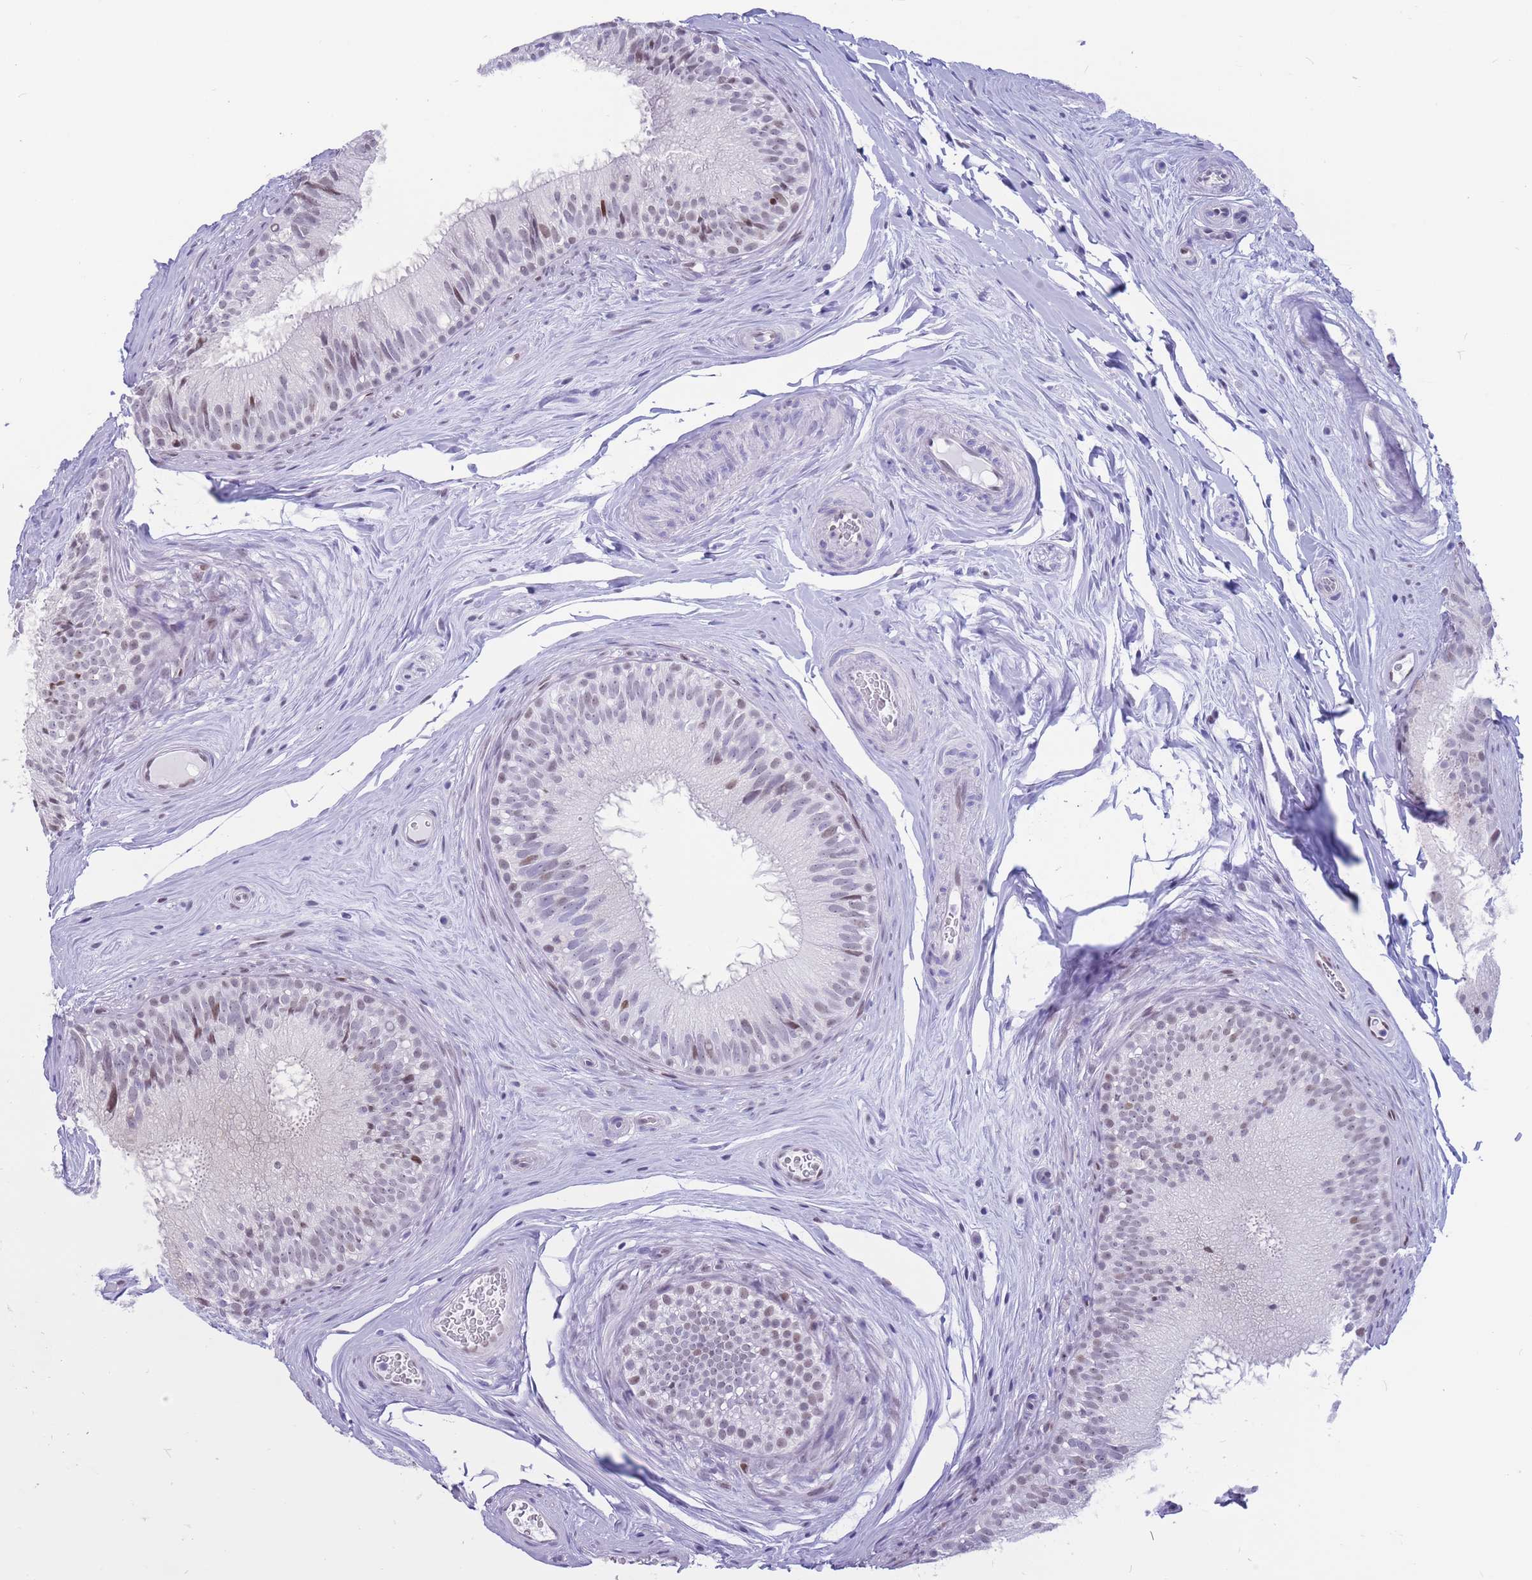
{"staining": {"intensity": "weak", "quantity": "<25%", "location": "nuclear"}, "tissue": "epididymis", "cell_type": "Glandular cells", "image_type": "normal", "snomed": [{"axis": "morphology", "description": "Normal tissue, NOS"}, {"axis": "topography", "description": "Epididymis"}], "caption": "Histopathology image shows no protein positivity in glandular cells of normal epididymis.", "gene": "NASP", "patient": {"sex": "male", "age": 34}}